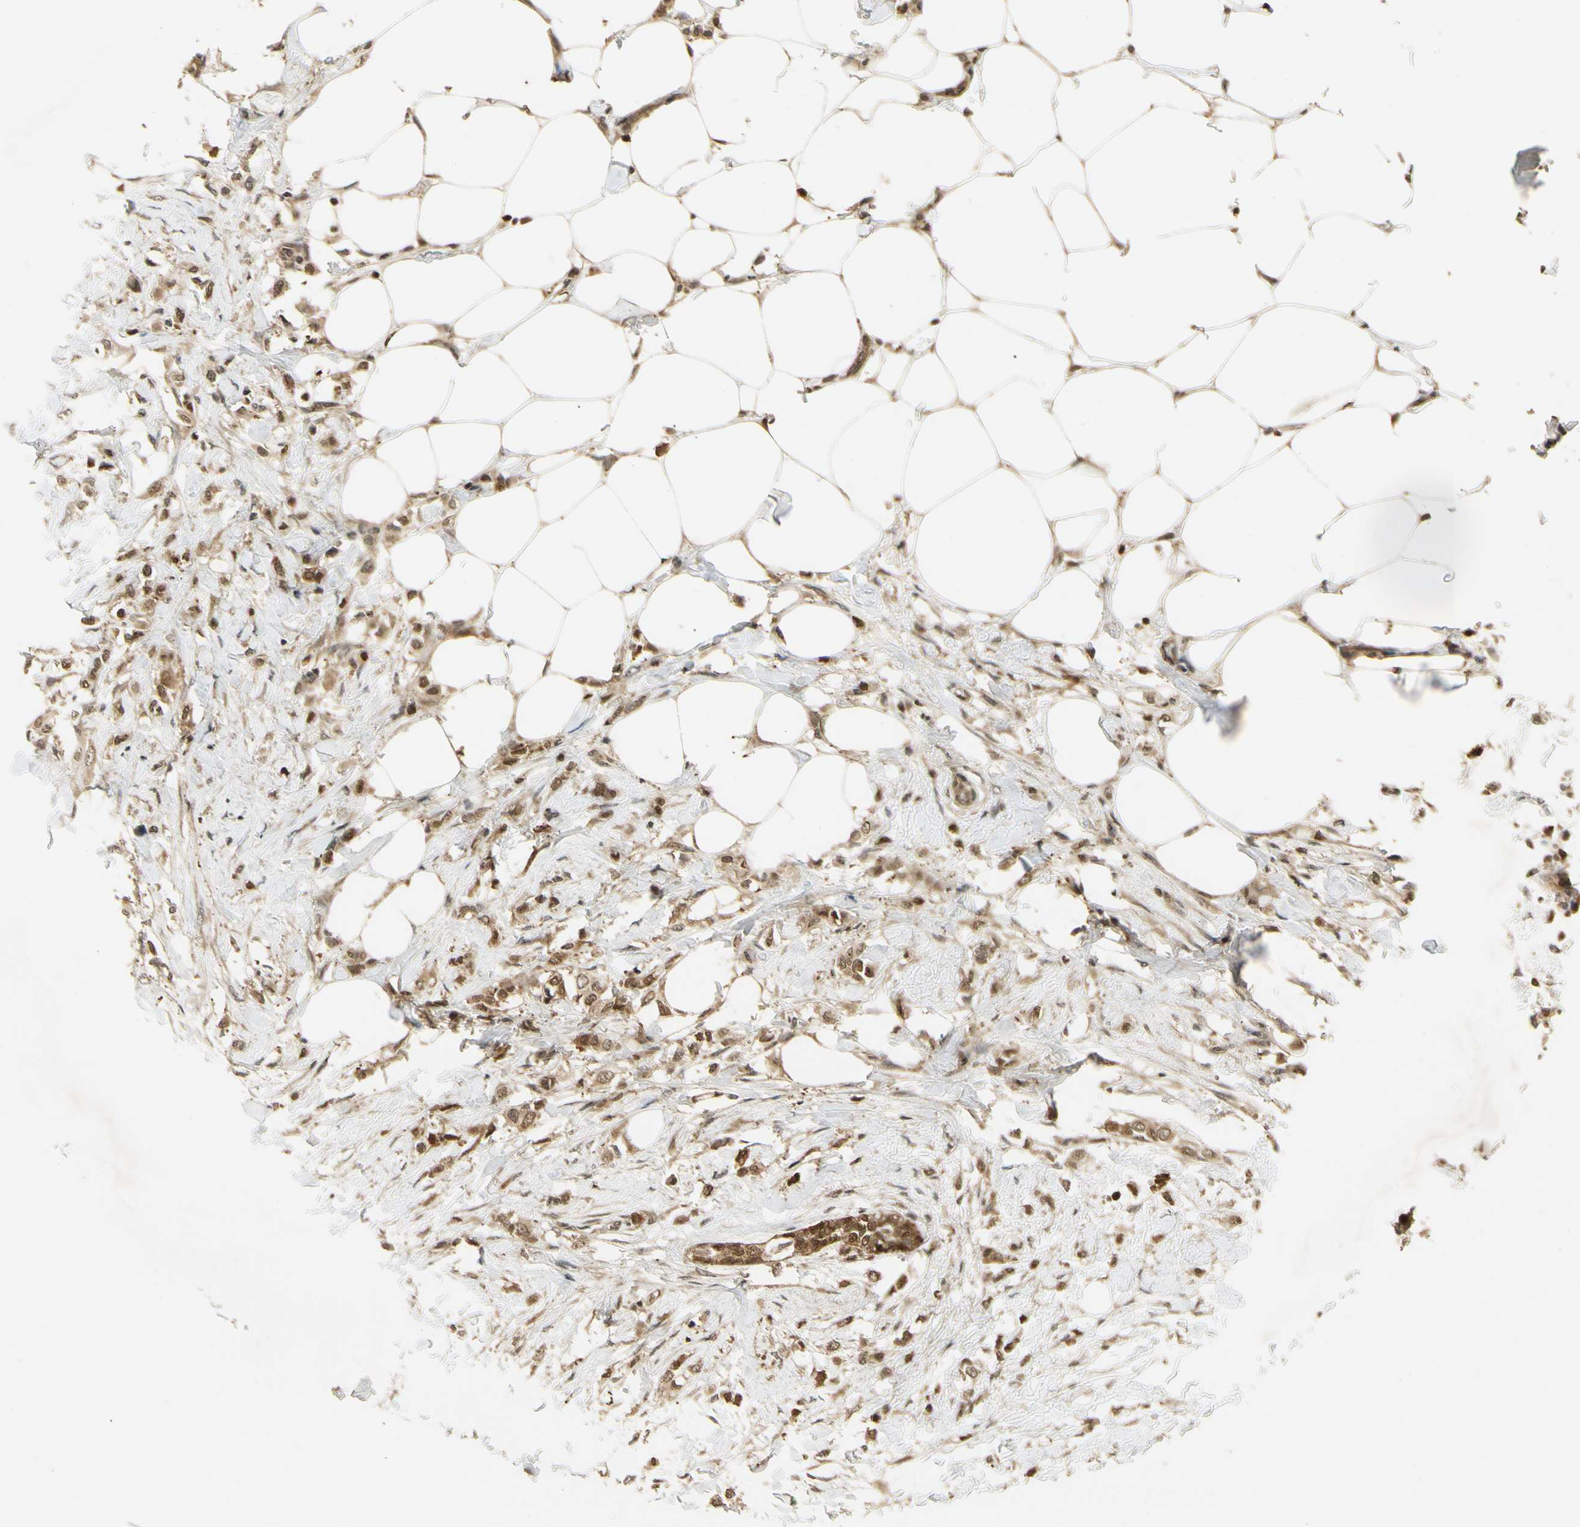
{"staining": {"intensity": "moderate", "quantity": ">75%", "location": "cytoplasmic/membranous,nuclear"}, "tissue": "breast cancer", "cell_type": "Tumor cells", "image_type": "cancer", "snomed": [{"axis": "morphology", "description": "Lobular carcinoma, in situ"}, {"axis": "morphology", "description": "Lobular carcinoma"}, {"axis": "topography", "description": "Breast"}], "caption": "Breast cancer (lobular carcinoma) was stained to show a protein in brown. There is medium levels of moderate cytoplasmic/membranous and nuclear positivity in approximately >75% of tumor cells.", "gene": "SOD1", "patient": {"sex": "female", "age": 41}}